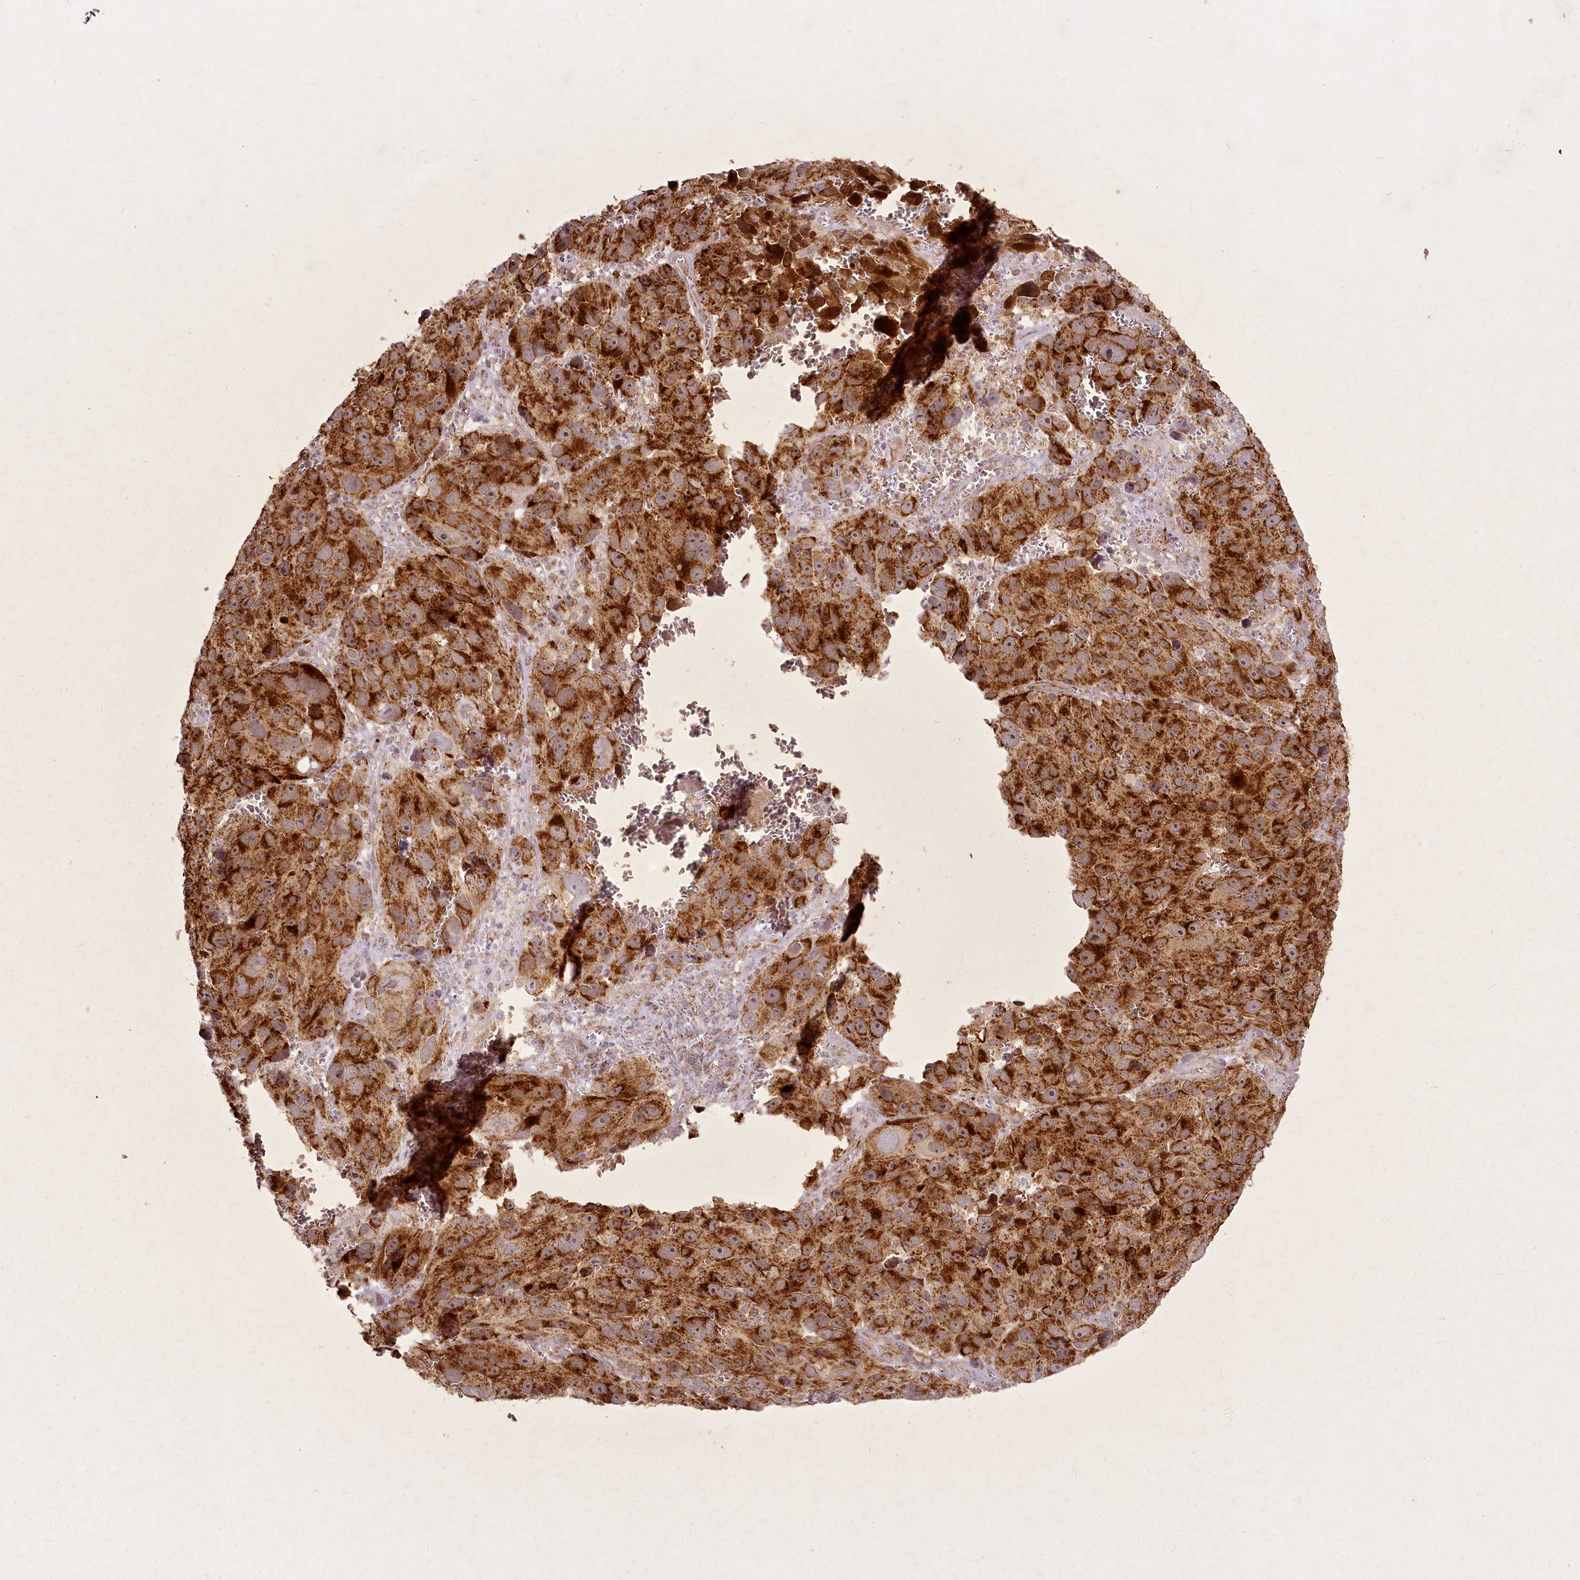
{"staining": {"intensity": "strong", "quantity": ">75%", "location": "cytoplasmic/membranous,nuclear"}, "tissue": "melanoma", "cell_type": "Tumor cells", "image_type": "cancer", "snomed": [{"axis": "morphology", "description": "Malignant melanoma, NOS"}, {"axis": "topography", "description": "Skin"}], "caption": "IHC (DAB) staining of human malignant melanoma exhibits strong cytoplasmic/membranous and nuclear protein positivity in approximately >75% of tumor cells.", "gene": "CHCHD2", "patient": {"sex": "male", "age": 84}}